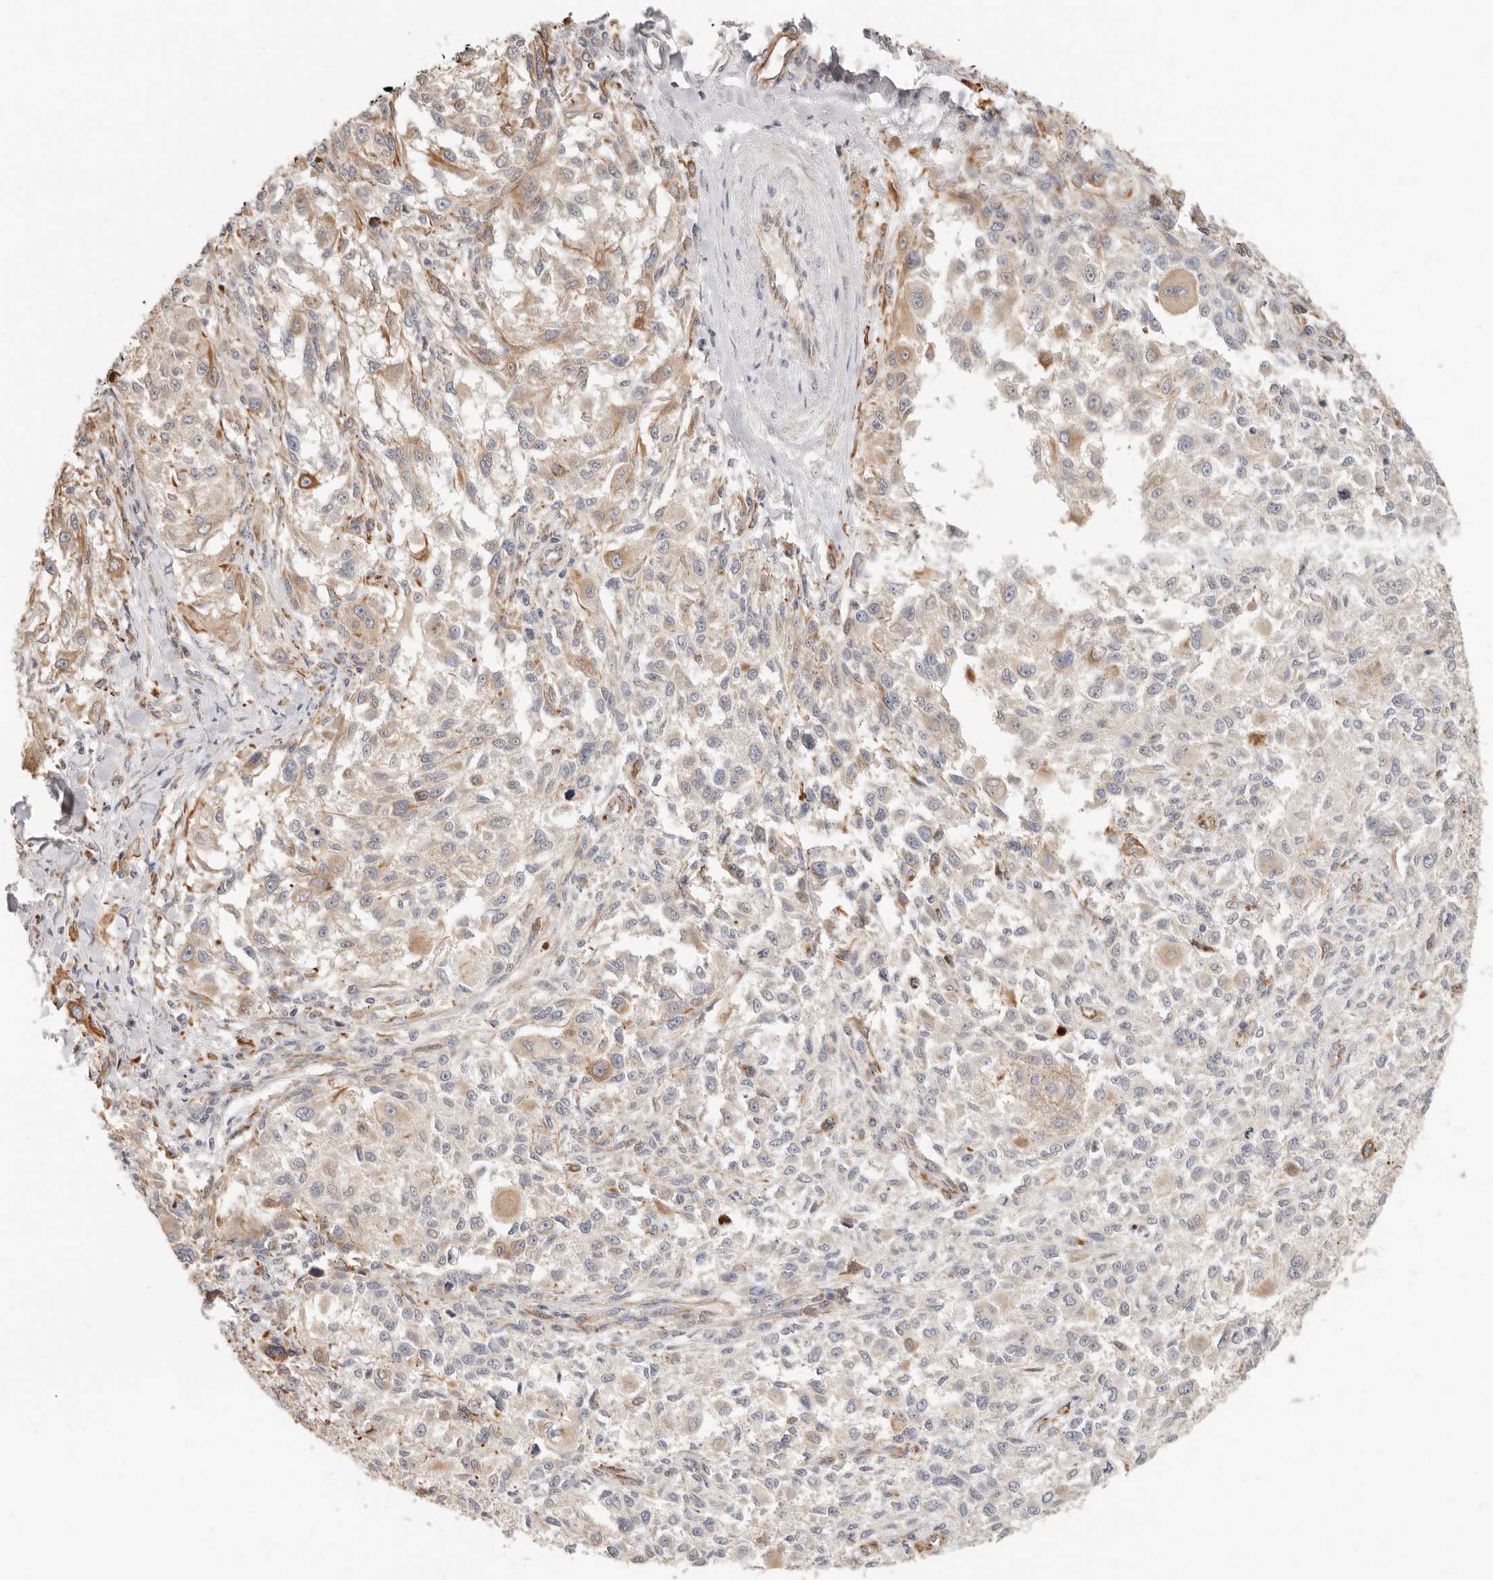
{"staining": {"intensity": "moderate", "quantity": "<25%", "location": "cytoplasmic/membranous"}, "tissue": "melanoma", "cell_type": "Tumor cells", "image_type": "cancer", "snomed": [{"axis": "morphology", "description": "Necrosis, NOS"}, {"axis": "morphology", "description": "Malignant melanoma, NOS"}, {"axis": "topography", "description": "Skin"}], "caption": "Melanoma stained for a protein (brown) shows moderate cytoplasmic/membranous positive positivity in about <25% of tumor cells.", "gene": "SPRING1", "patient": {"sex": "female", "age": 87}}